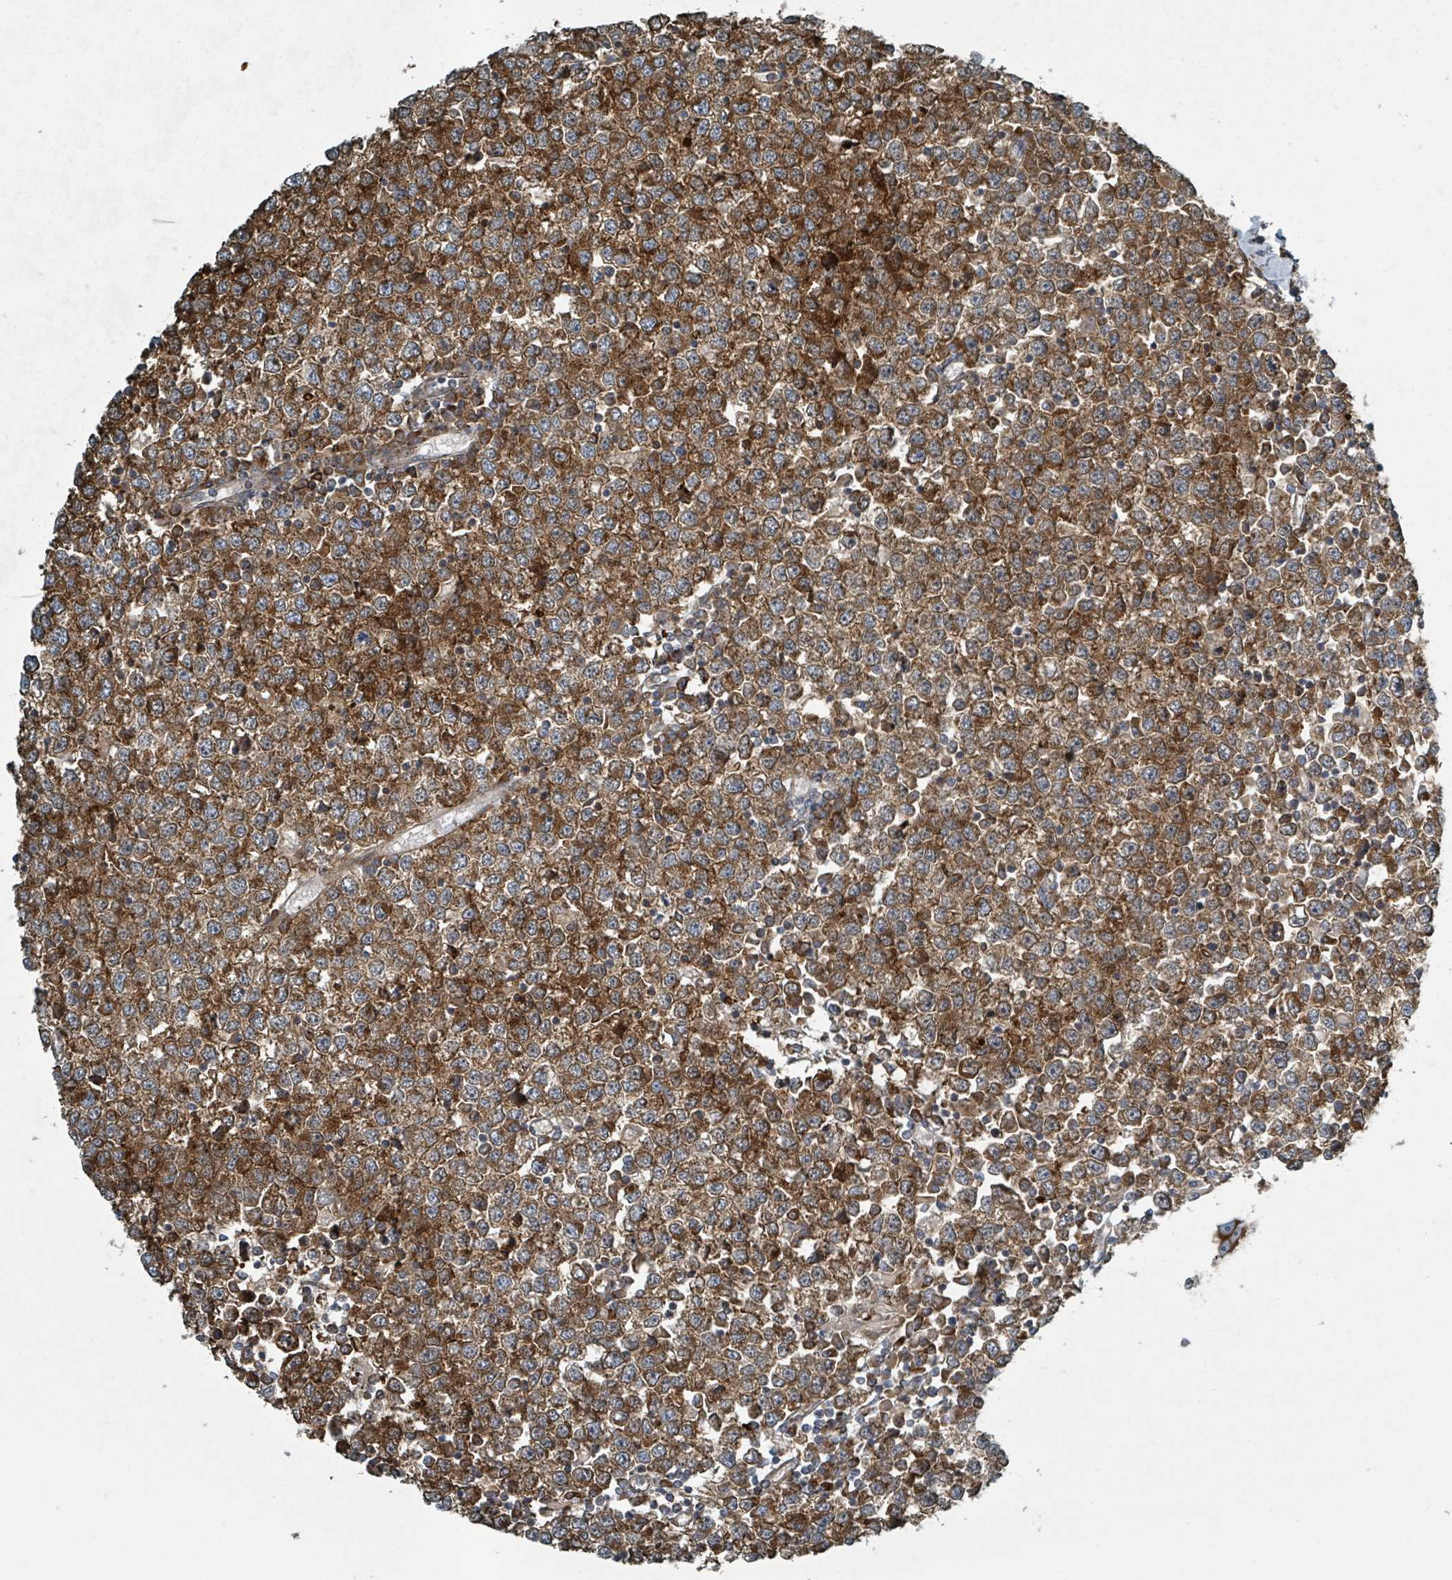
{"staining": {"intensity": "strong", "quantity": ">75%", "location": "cytoplasmic/membranous"}, "tissue": "testis cancer", "cell_type": "Tumor cells", "image_type": "cancer", "snomed": [{"axis": "morphology", "description": "Seminoma, NOS"}, {"axis": "topography", "description": "Testis"}], "caption": "A brown stain shows strong cytoplasmic/membranous staining of a protein in human testis cancer (seminoma) tumor cells.", "gene": "RHPN2", "patient": {"sex": "male", "age": 65}}